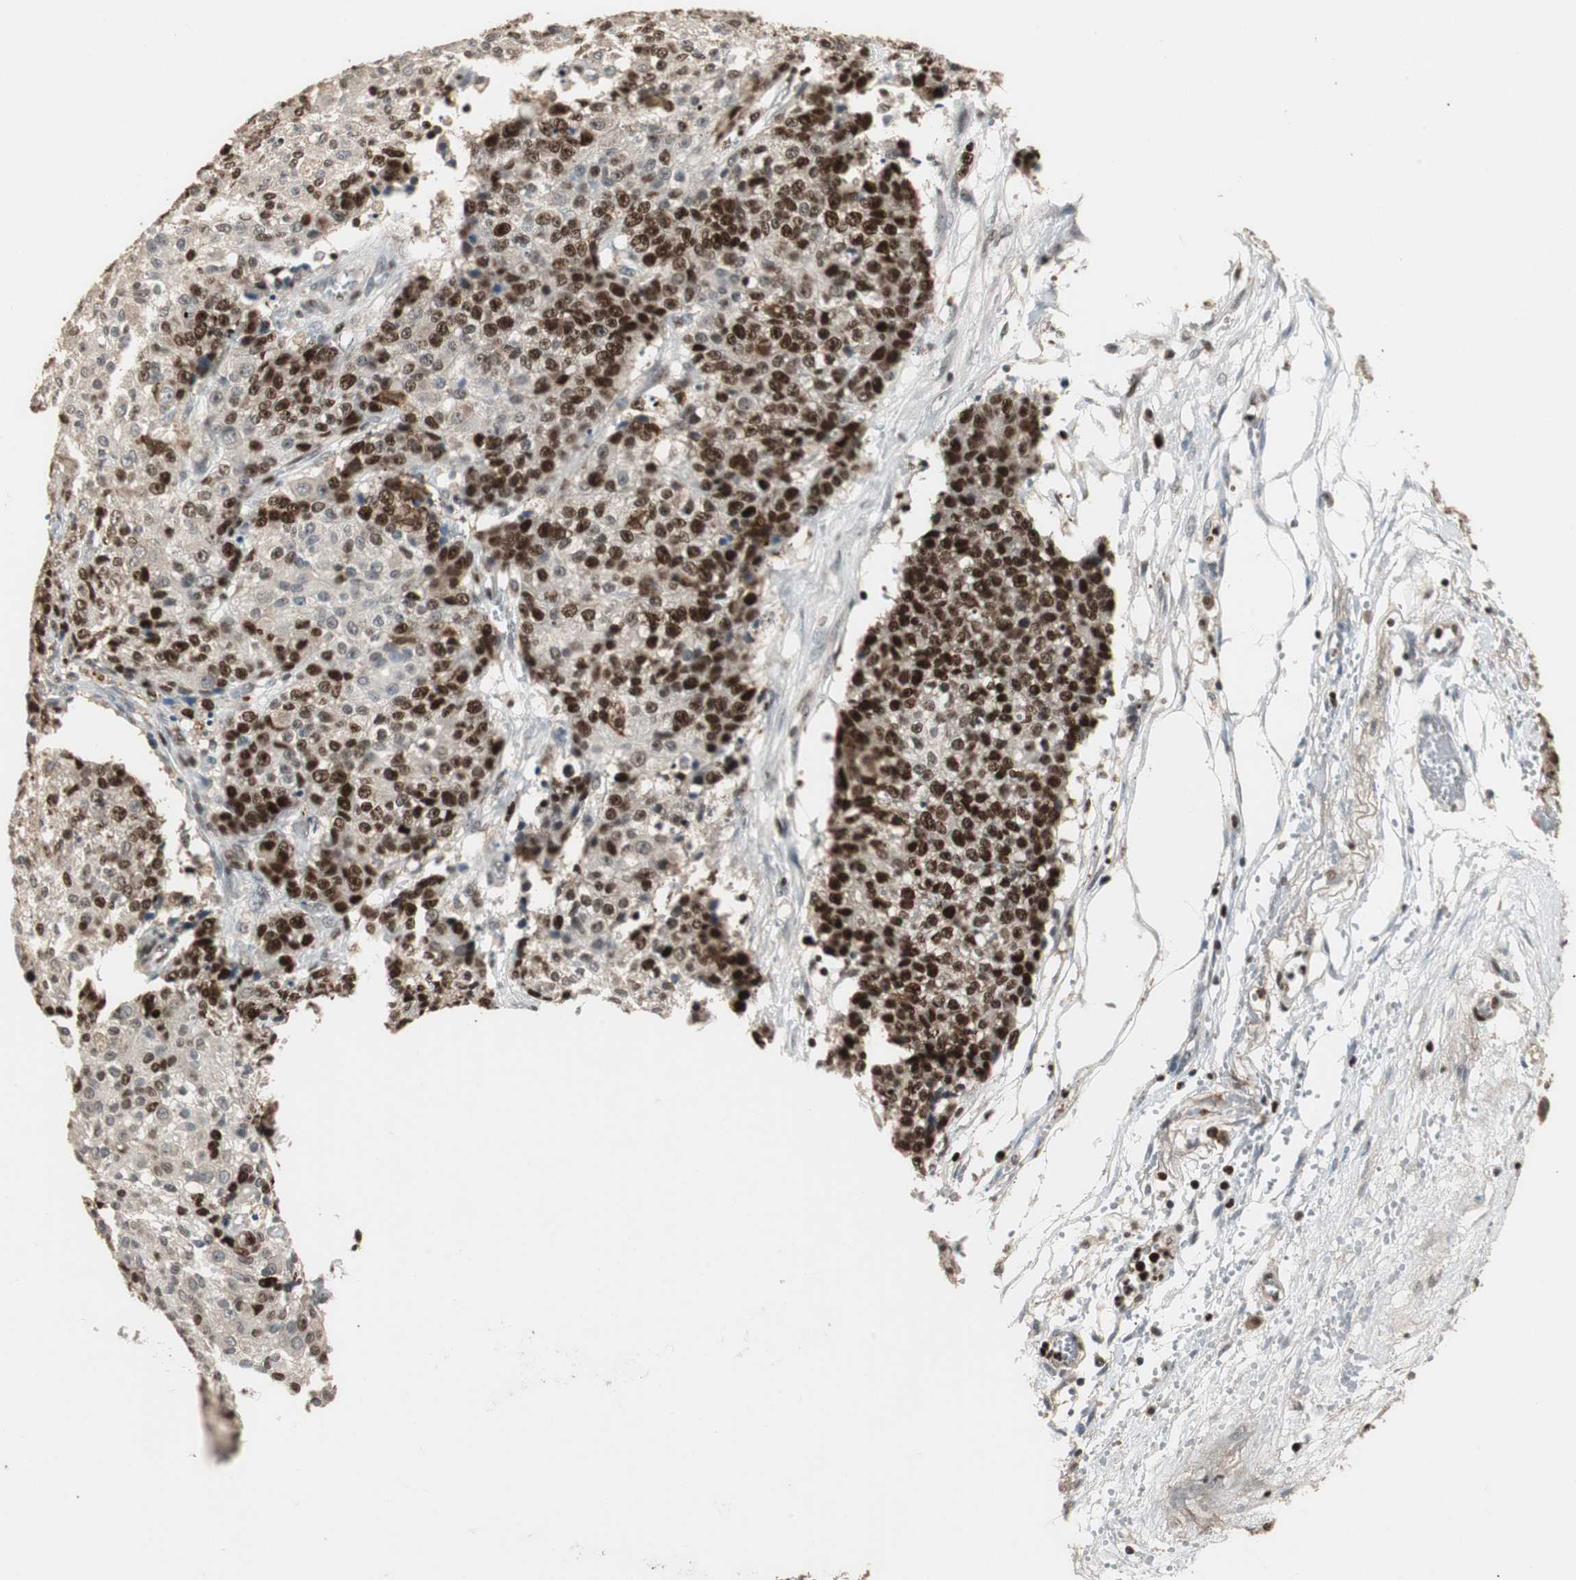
{"staining": {"intensity": "strong", "quantity": ">75%", "location": "nuclear"}, "tissue": "ovarian cancer", "cell_type": "Tumor cells", "image_type": "cancer", "snomed": [{"axis": "morphology", "description": "Carcinoma, endometroid"}, {"axis": "topography", "description": "Ovary"}], "caption": "Brown immunohistochemical staining in human ovarian cancer (endometroid carcinoma) displays strong nuclear expression in about >75% of tumor cells.", "gene": "FEN1", "patient": {"sex": "female", "age": 42}}